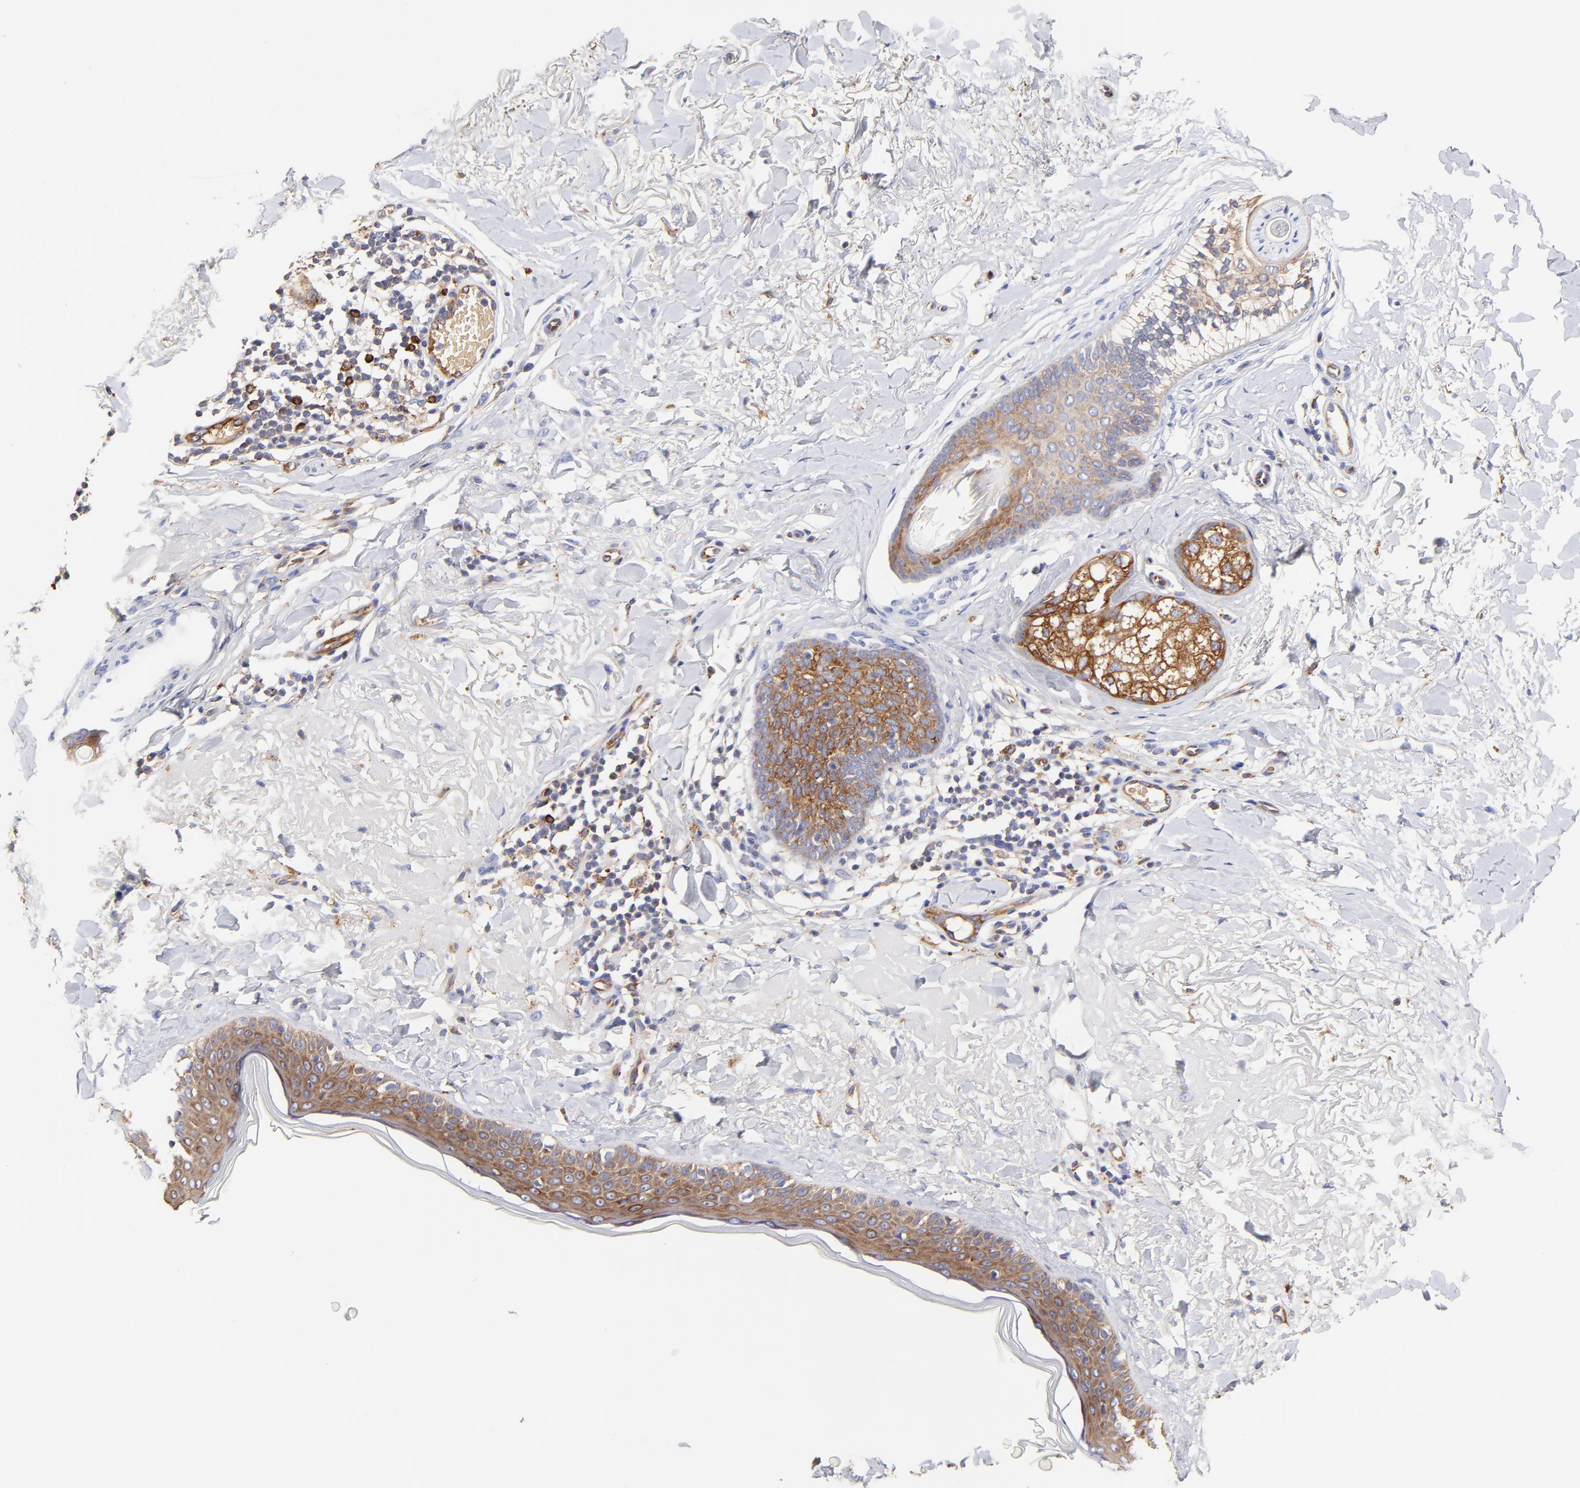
{"staining": {"intensity": "moderate", "quantity": ">75%", "location": "cytoplasmic/membranous"}, "tissue": "skin cancer", "cell_type": "Tumor cells", "image_type": "cancer", "snomed": [{"axis": "morphology", "description": "Normal tissue, NOS"}, {"axis": "morphology", "description": "Basal cell carcinoma"}, {"axis": "topography", "description": "Skin"}], "caption": "A brown stain labels moderate cytoplasmic/membranous expression of a protein in basal cell carcinoma (skin) tumor cells. (brown staining indicates protein expression, while blue staining denotes nuclei).", "gene": "CD2AP", "patient": {"sex": "female", "age": 70}}